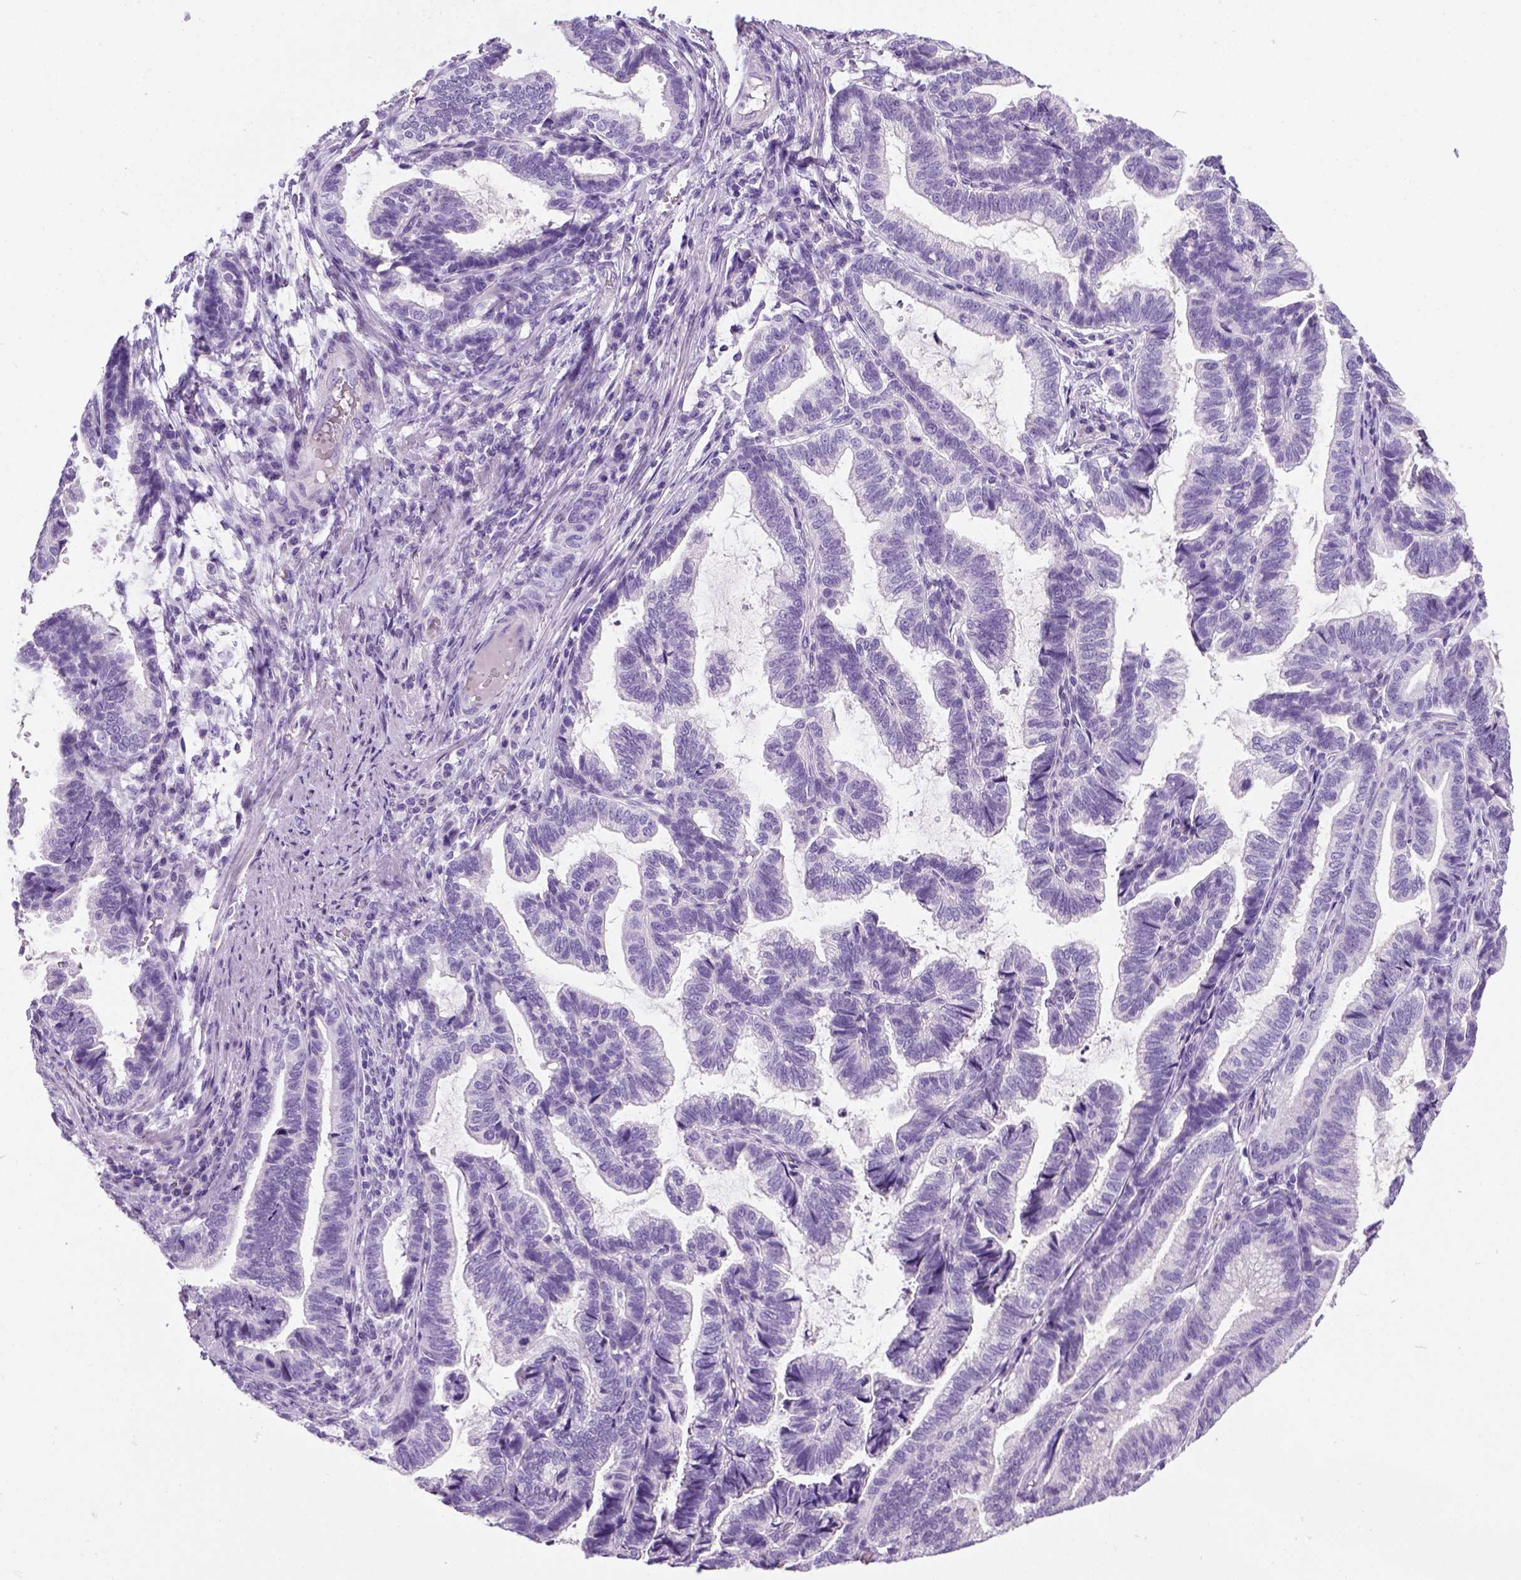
{"staining": {"intensity": "negative", "quantity": "none", "location": "none"}, "tissue": "stomach cancer", "cell_type": "Tumor cells", "image_type": "cancer", "snomed": [{"axis": "morphology", "description": "Adenocarcinoma, NOS"}, {"axis": "topography", "description": "Stomach"}], "caption": "IHC of stomach adenocarcinoma exhibits no staining in tumor cells. Brightfield microscopy of IHC stained with DAB (3,3'-diaminobenzidine) (brown) and hematoxylin (blue), captured at high magnification.", "gene": "KRT71", "patient": {"sex": "male", "age": 83}}